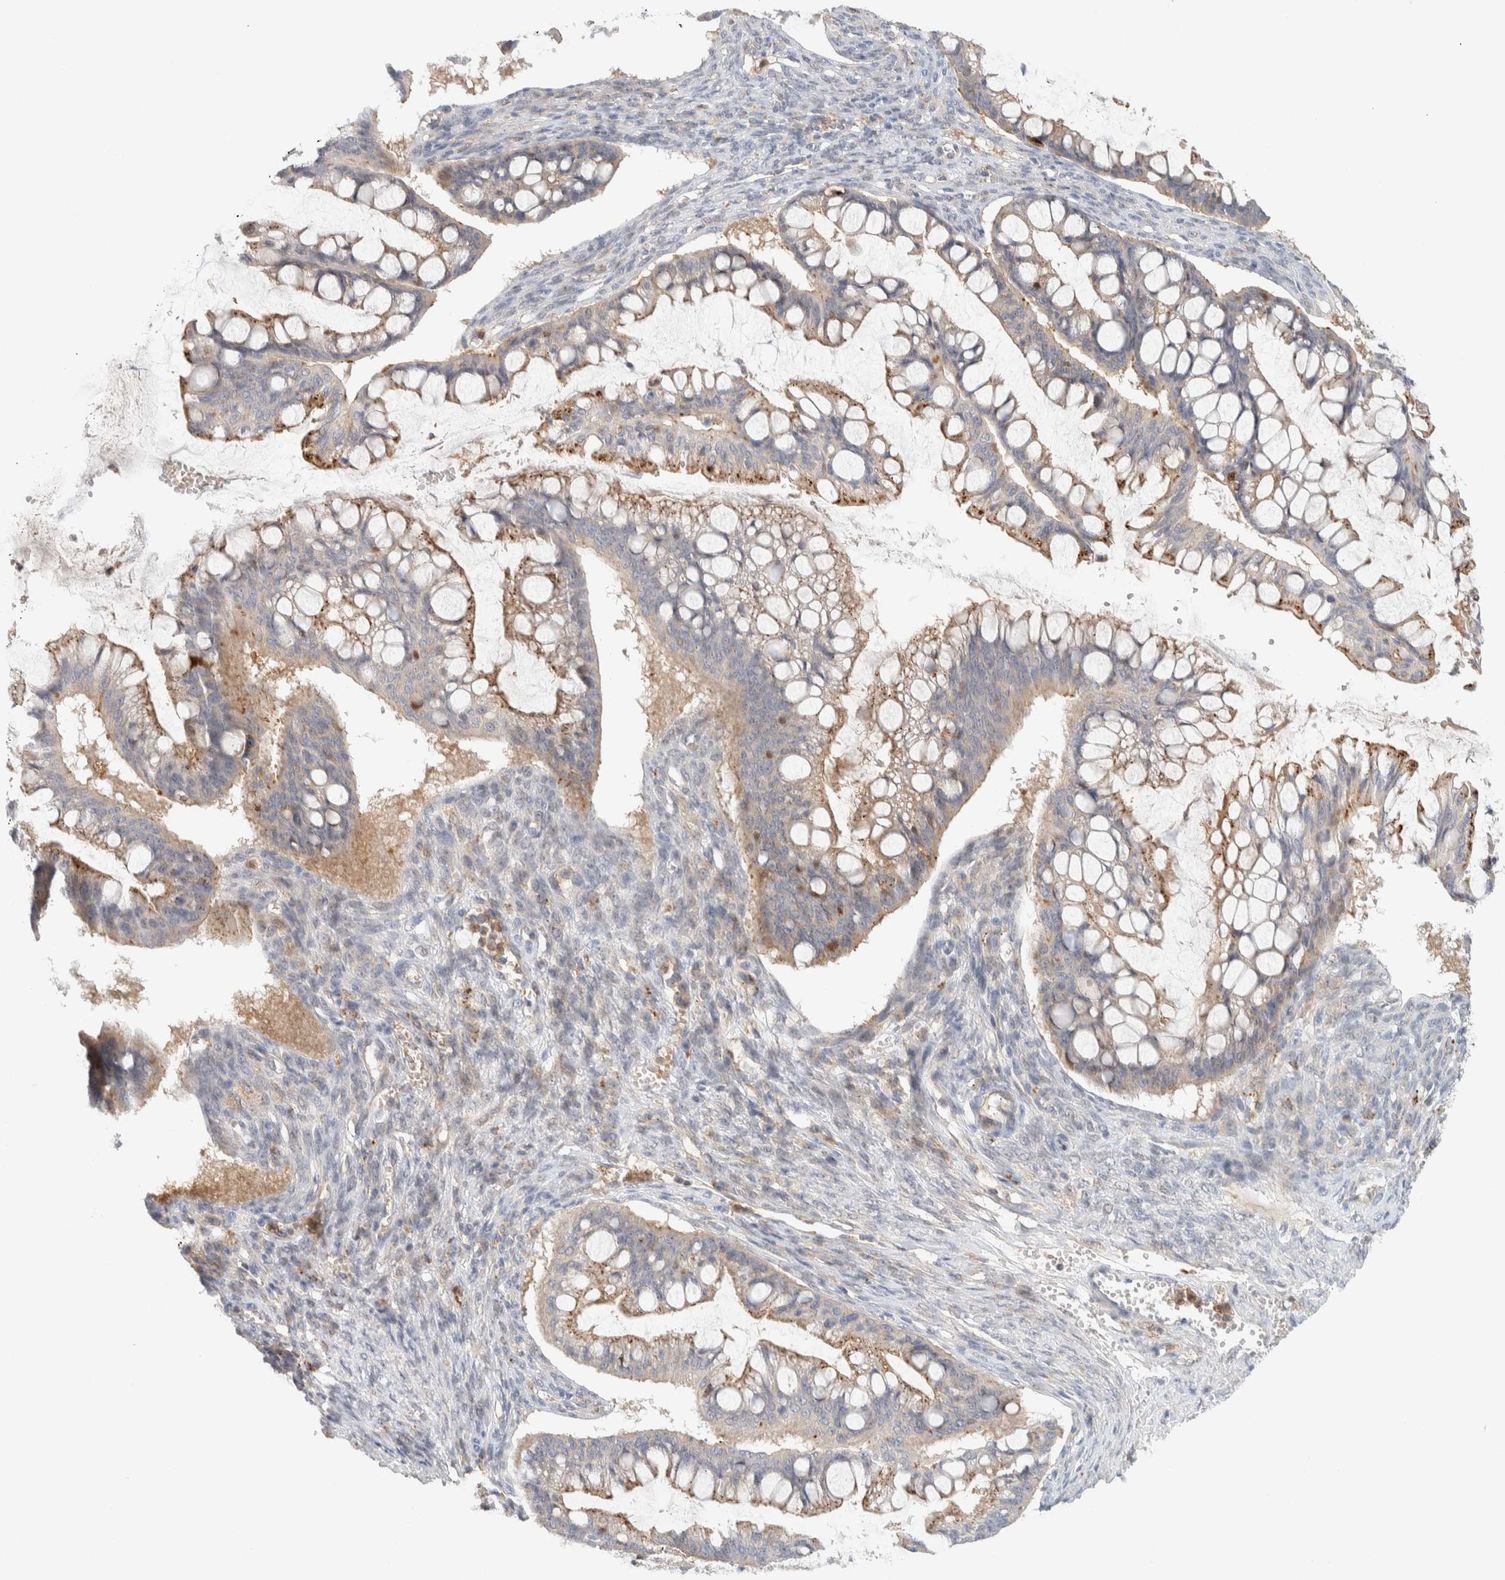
{"staining": {"intensity": "moderate", "quantity": "25%-75%", "location": "cytoplasmic/membranous"}, "tissue": "ovarian cancer", "cell_type": "Tumor cells", "image_type": "cancer", "snomed": [{"axis": "morphology", "description": "Cystadenocarcinoma, mucinous, NOS"}, {"axis": "topography", "description": "Ovary"}], "caption": "High-power microscopy captured an immunohistochemistry micrograph of ovarian cancer (mucinous cystadenocarcinoma), revealing moderate cytoplasmic/membranous expression in approximately 25%-75% of tumor cells. (Brightfield microscopy of DAB IHC at high magnification).", "gene": "GCLM", "patient": {"sex": "female", "age": 73}}